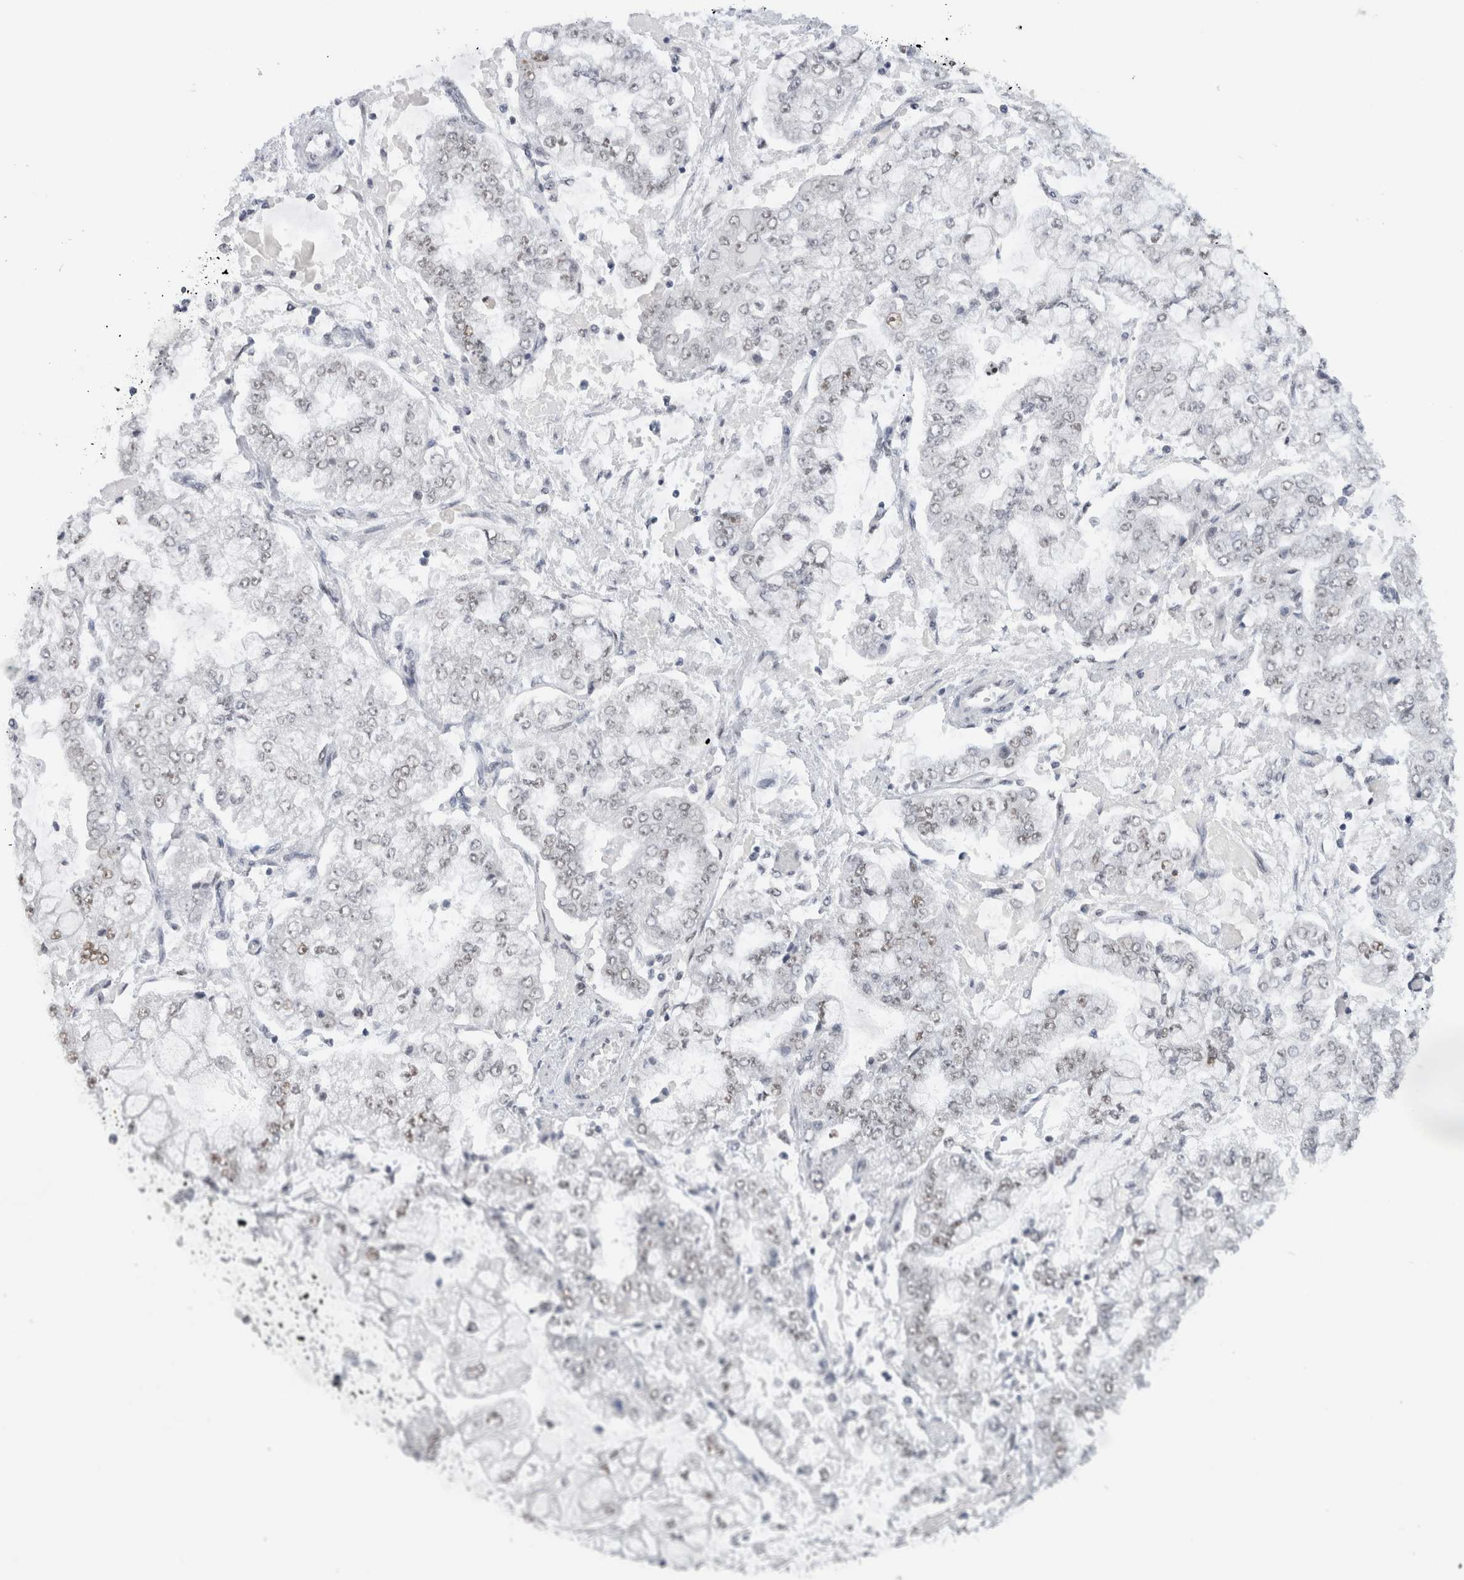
{"staining": {"intensity": "negative", "quantity": "none", "location": "none"}, "tissue": "stomach cancer", "cell_type": "Tumor cells", "image_type": "cancer", "snomed": [{"axis": "morphology", "description": "Adenocarcinoma, NOS"}, {"axis": "topography", "description": "Stomach"}], "caption": "This is an immunohistochemistry photomicrograph of stomach cancer. There is no expression in tumor cells.", "gene": "COPS7A", "patient": {"sex": "male", "age": 76}}